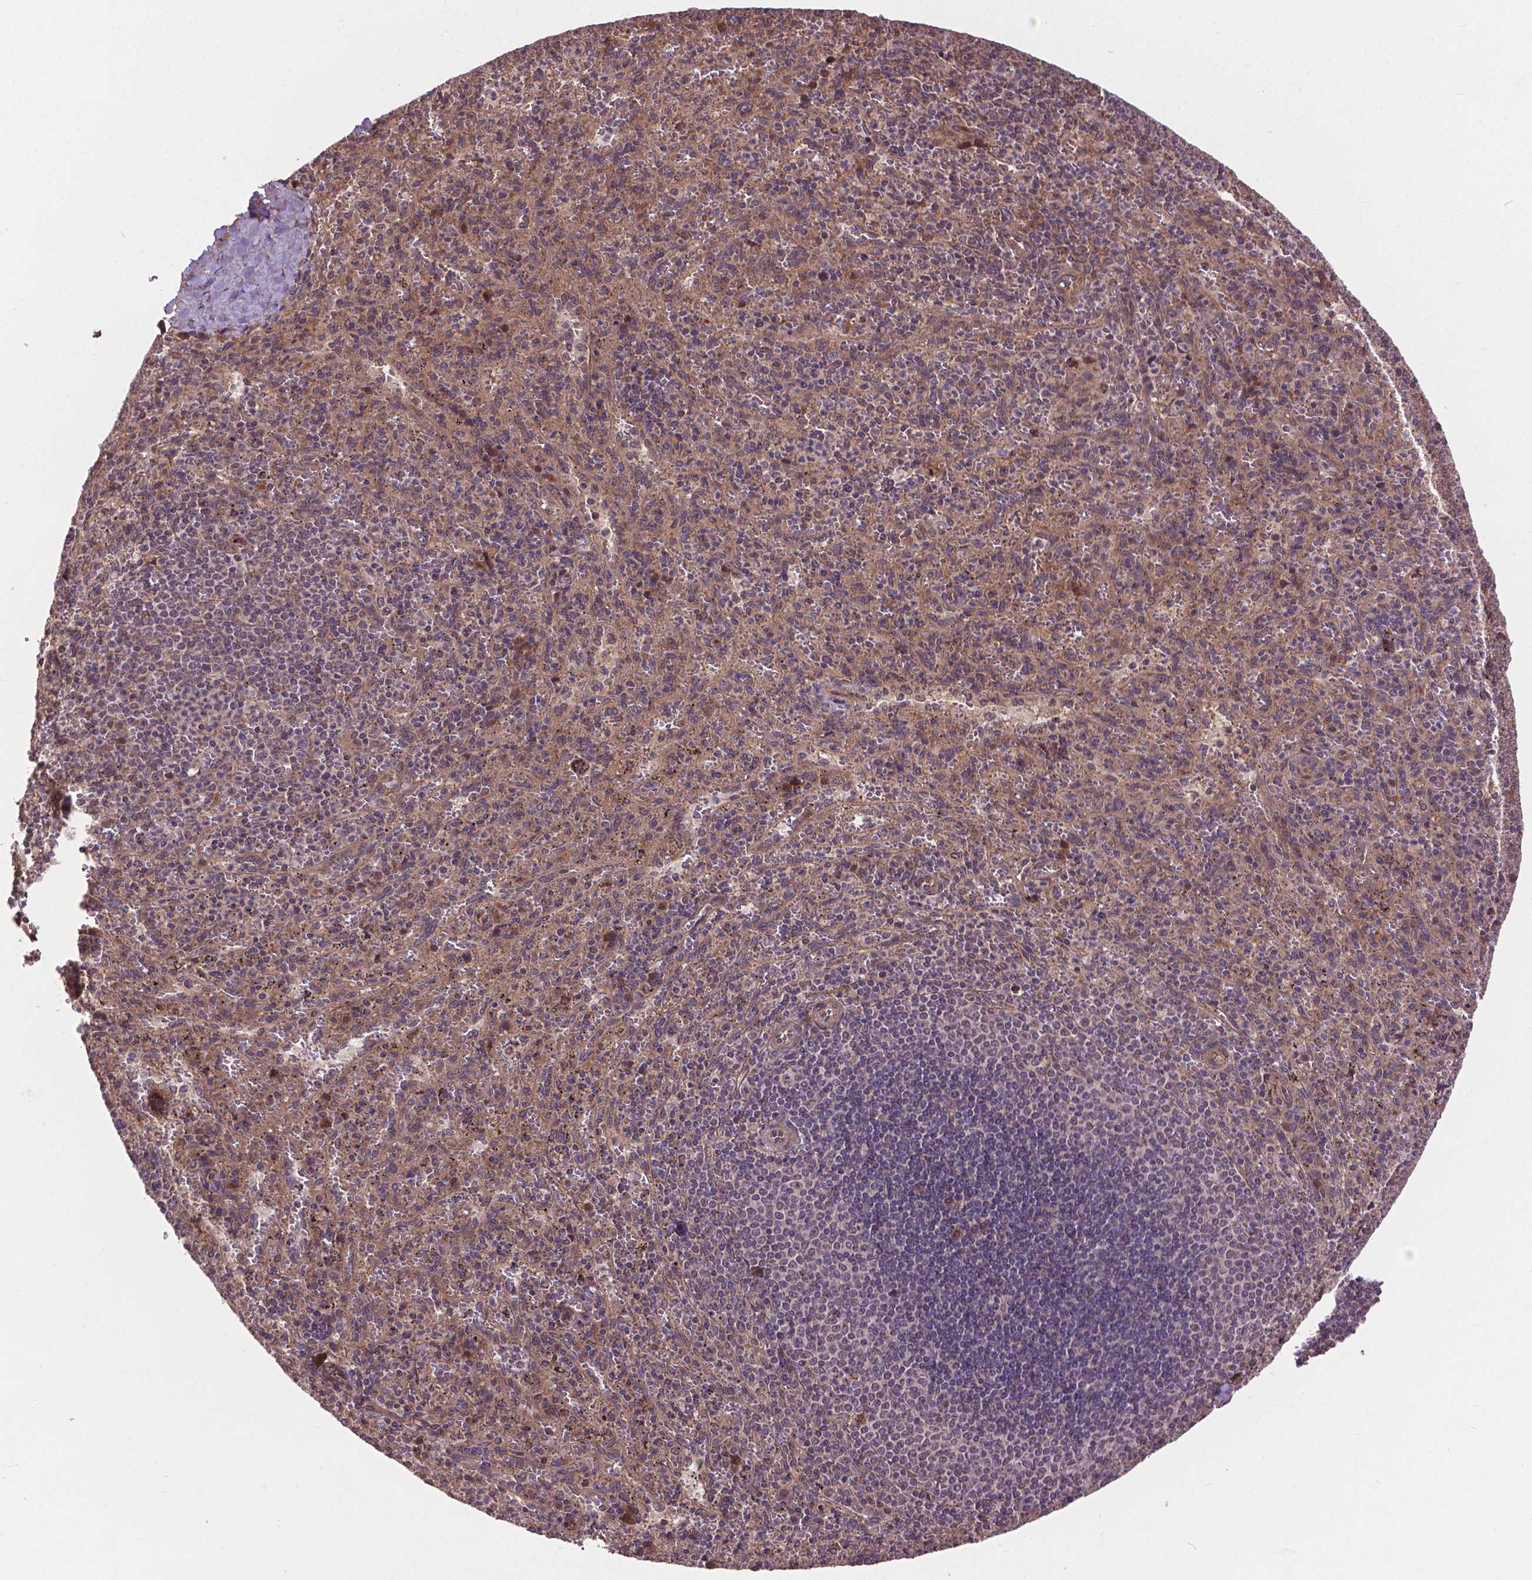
{"staining": {"intensity": "moderate", "quantity": ">75%", "location": "cytoplasmic/membranous"}, "tissue": "spleen", "cell_type": "Cells in red pulp", "image_type": "normal", "snomed": [{"axis": "morphology", "description": "Normal tissue, NOS"}, {"axis": "topography", "description": "Spleen"}], "caption": "High-magnification brightfield microscopy of normal spleen stained with DAB (brown) and counterstained with hematoxylin (blue). cells in red pulp exhibit moderate cytoplasmic/membranous positivity is appreciated in approximately>75% of cells. (DAB IHC with brightfield microscopy, high magnification).", "gene": "ZNF616", "patient": {"sex": "male", "age": 57}}